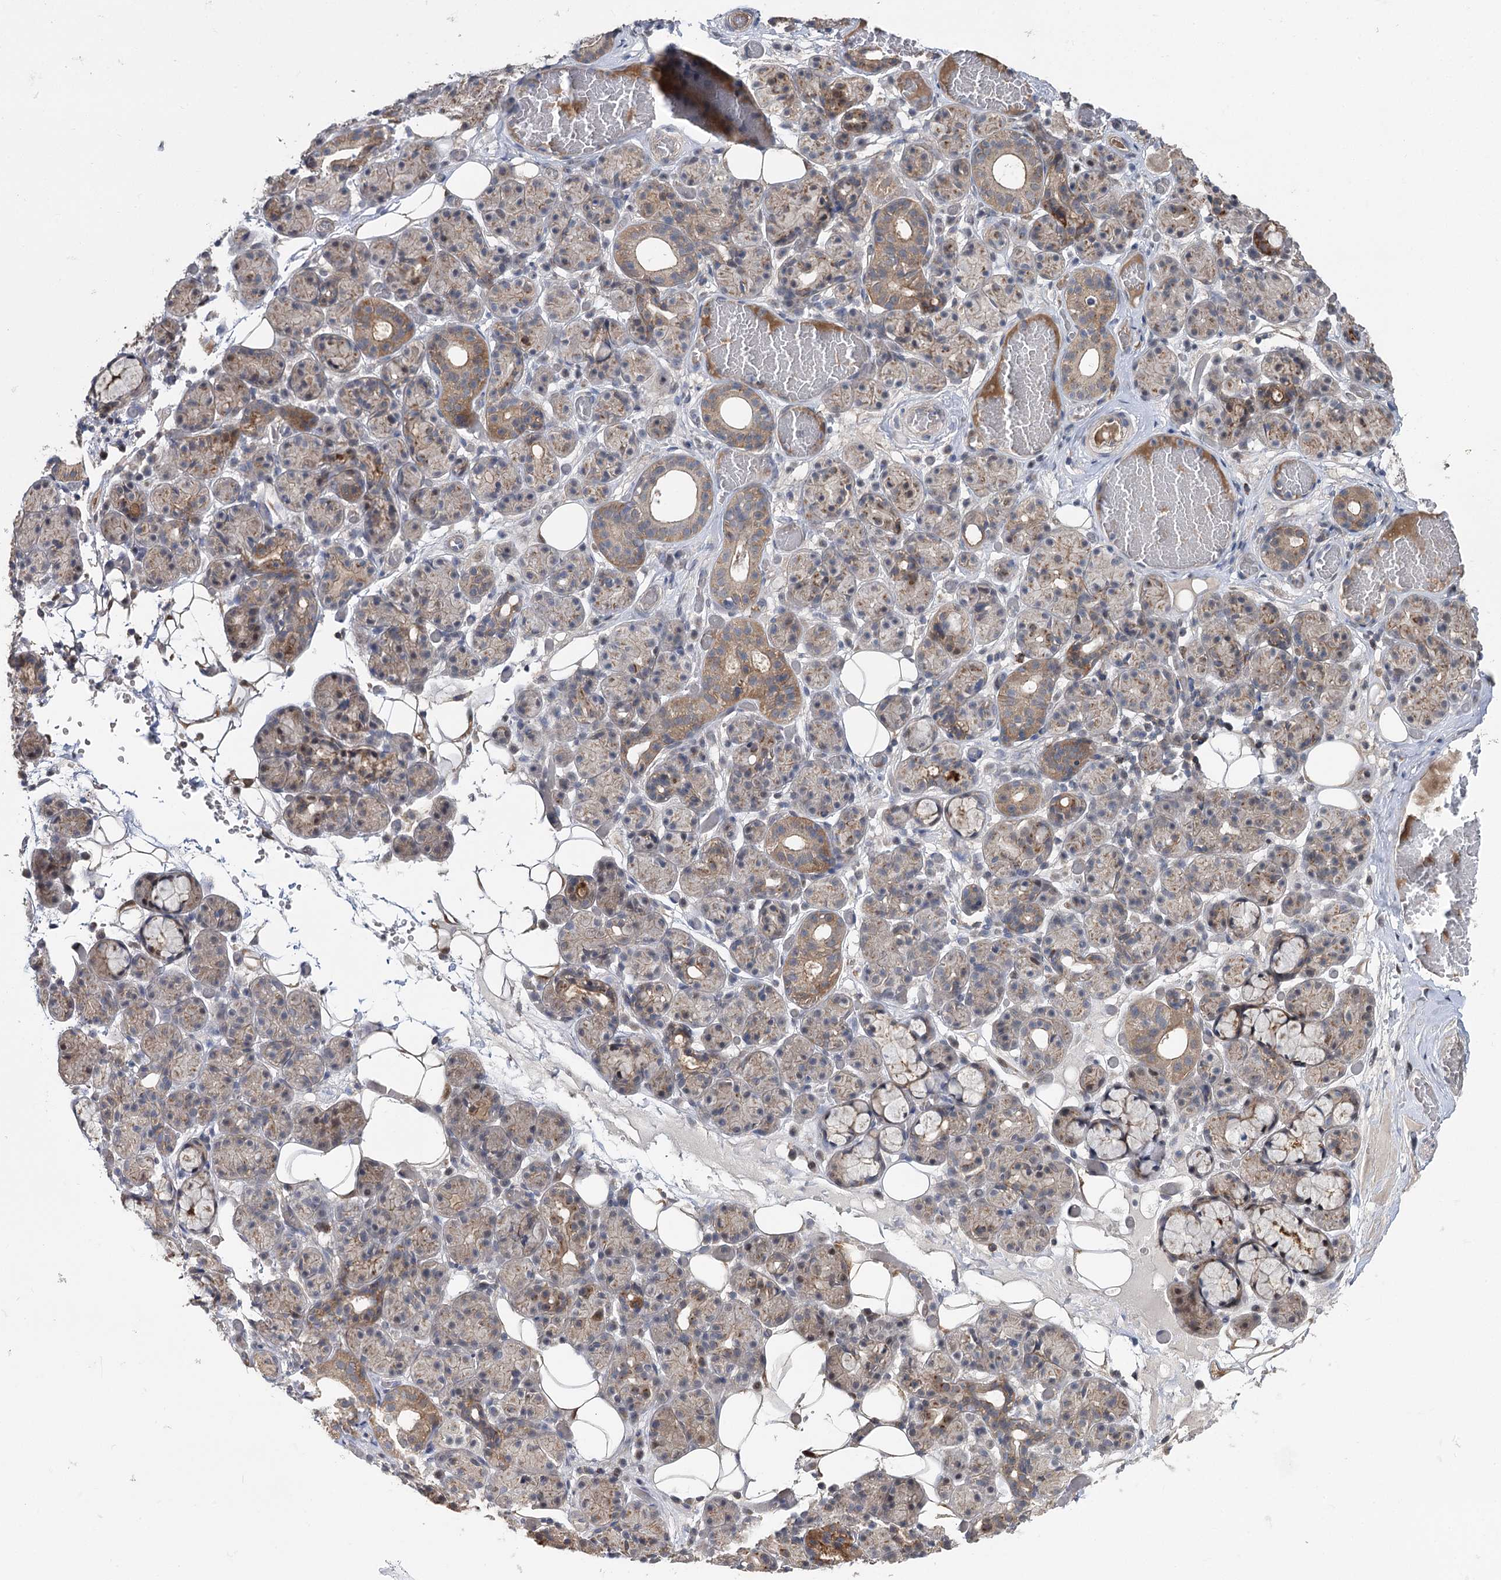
{"staining": {"intensity": "moderate", "quantity": "<25%", "location": "cytoplasmic/membranous"}, "tissue": "salivary gland", "cell_type": "Glandular cells", "image_type": "normal", "snomed": [{"axis": "morphology", "description": "Normal tissue, NOS"}, {"axis": "topography", "description": "Salivary gland"}], "caption": "IHC micrograph of normal salivary gland: salivary gland stained using immunohistochemistry reveals low levels of moderate protein expression localized specifically in the cytoplasmic/membranous of glandular cells, appearing as a cytoplasmic/membranous brown color.", "gene": "STX6", "patient": {"sex": "male", "age": 63}}